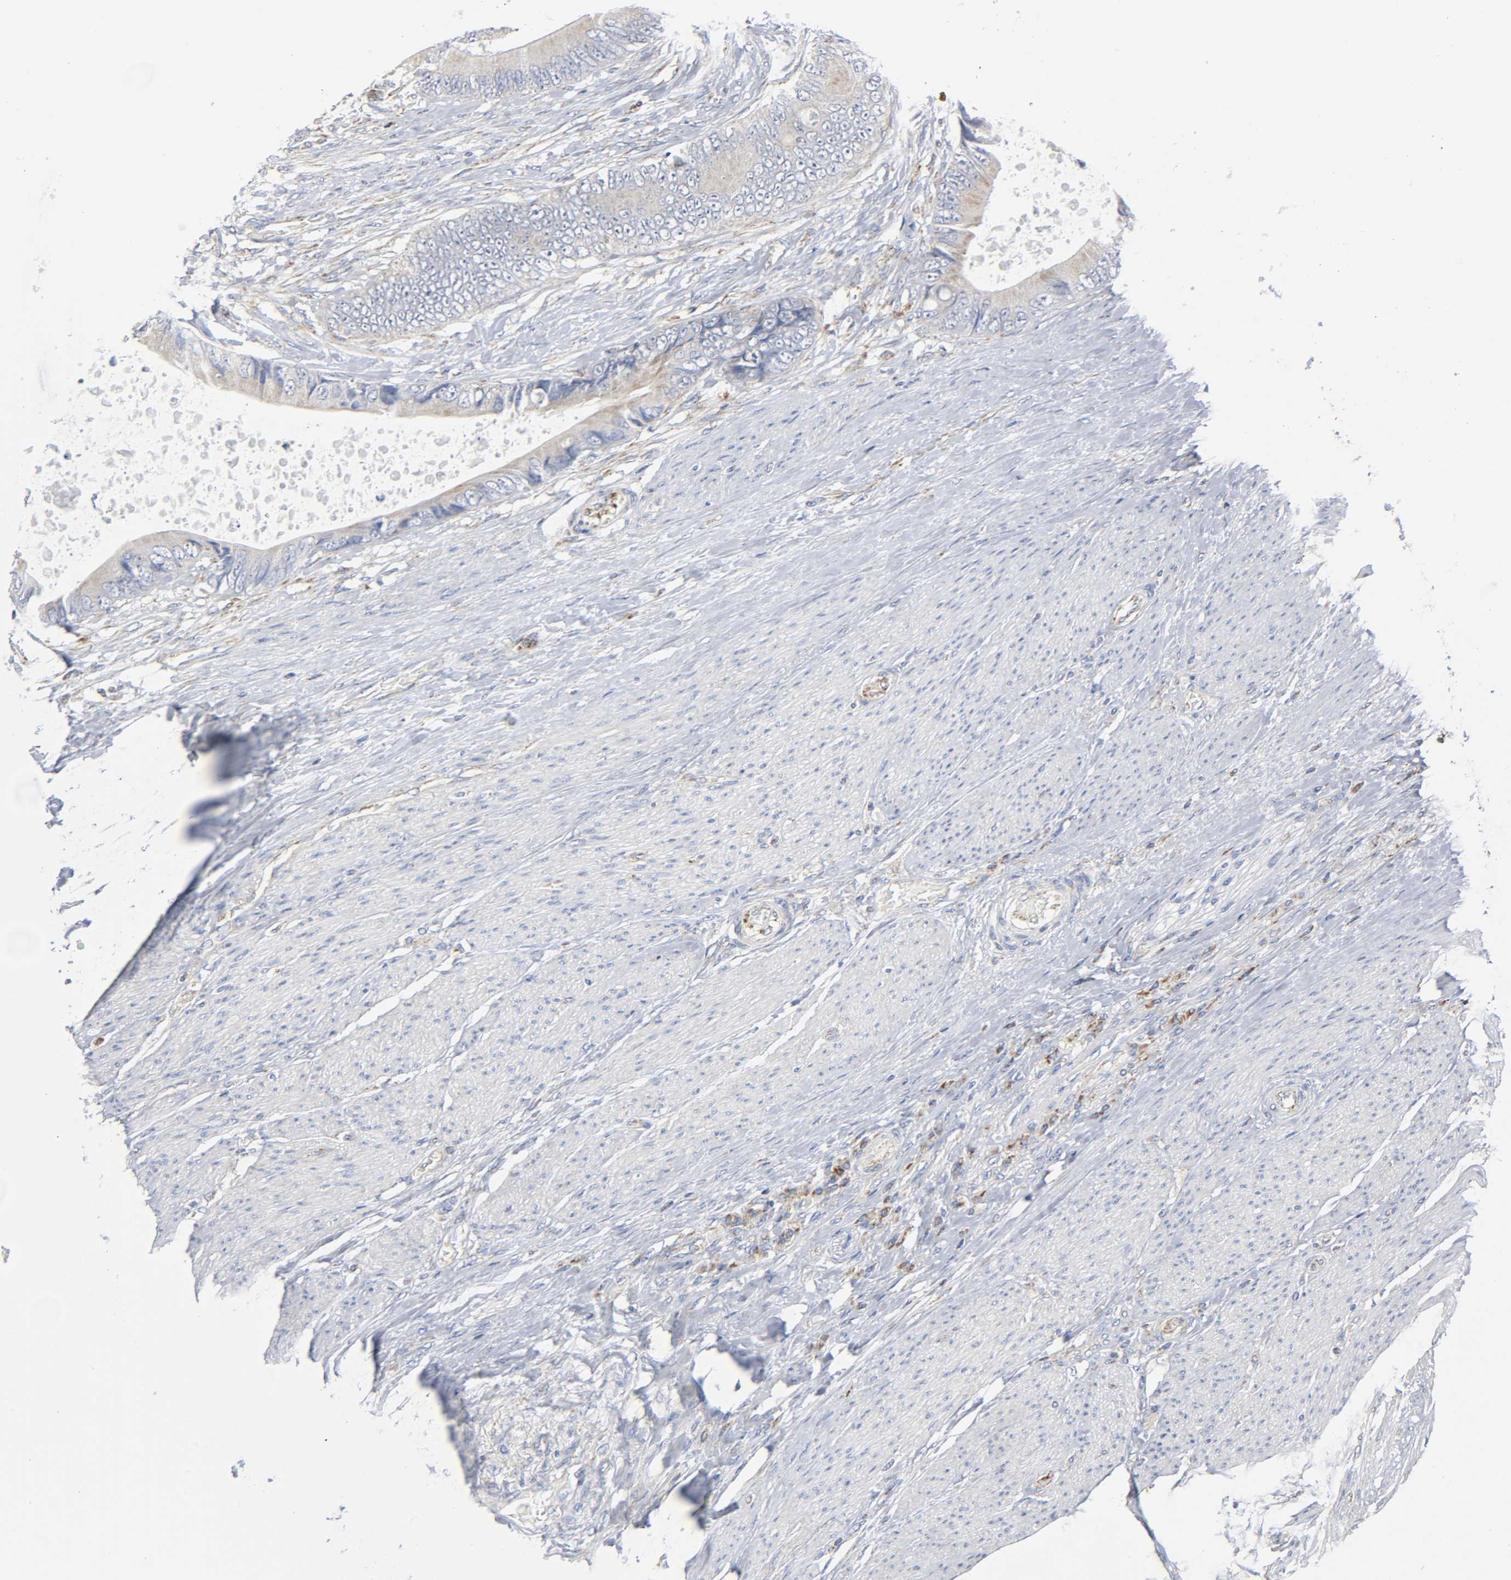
{"staining": {"intensity": "weak", "quantity": "25%-75%", "location": "cytoplasmic/membranous"}, "tissue": "colorectal cancer", "cell_type": "Tumor cells", "image_type": "cancer", "snomed": [{"axis": "morphology", "description": "Adenocarcinoma, NOS"}, {"axis": "topography", "description": "Rectum"}], "caption": "About 25%-75% of tumor cells in human adenocarcinoma (colorectal) display weak cytoplasmic/membranous protein expression as visualized by brown immunohistochemical staining.", "gene": "BAK1", "patient": {"sex": "female", "age": 77}}